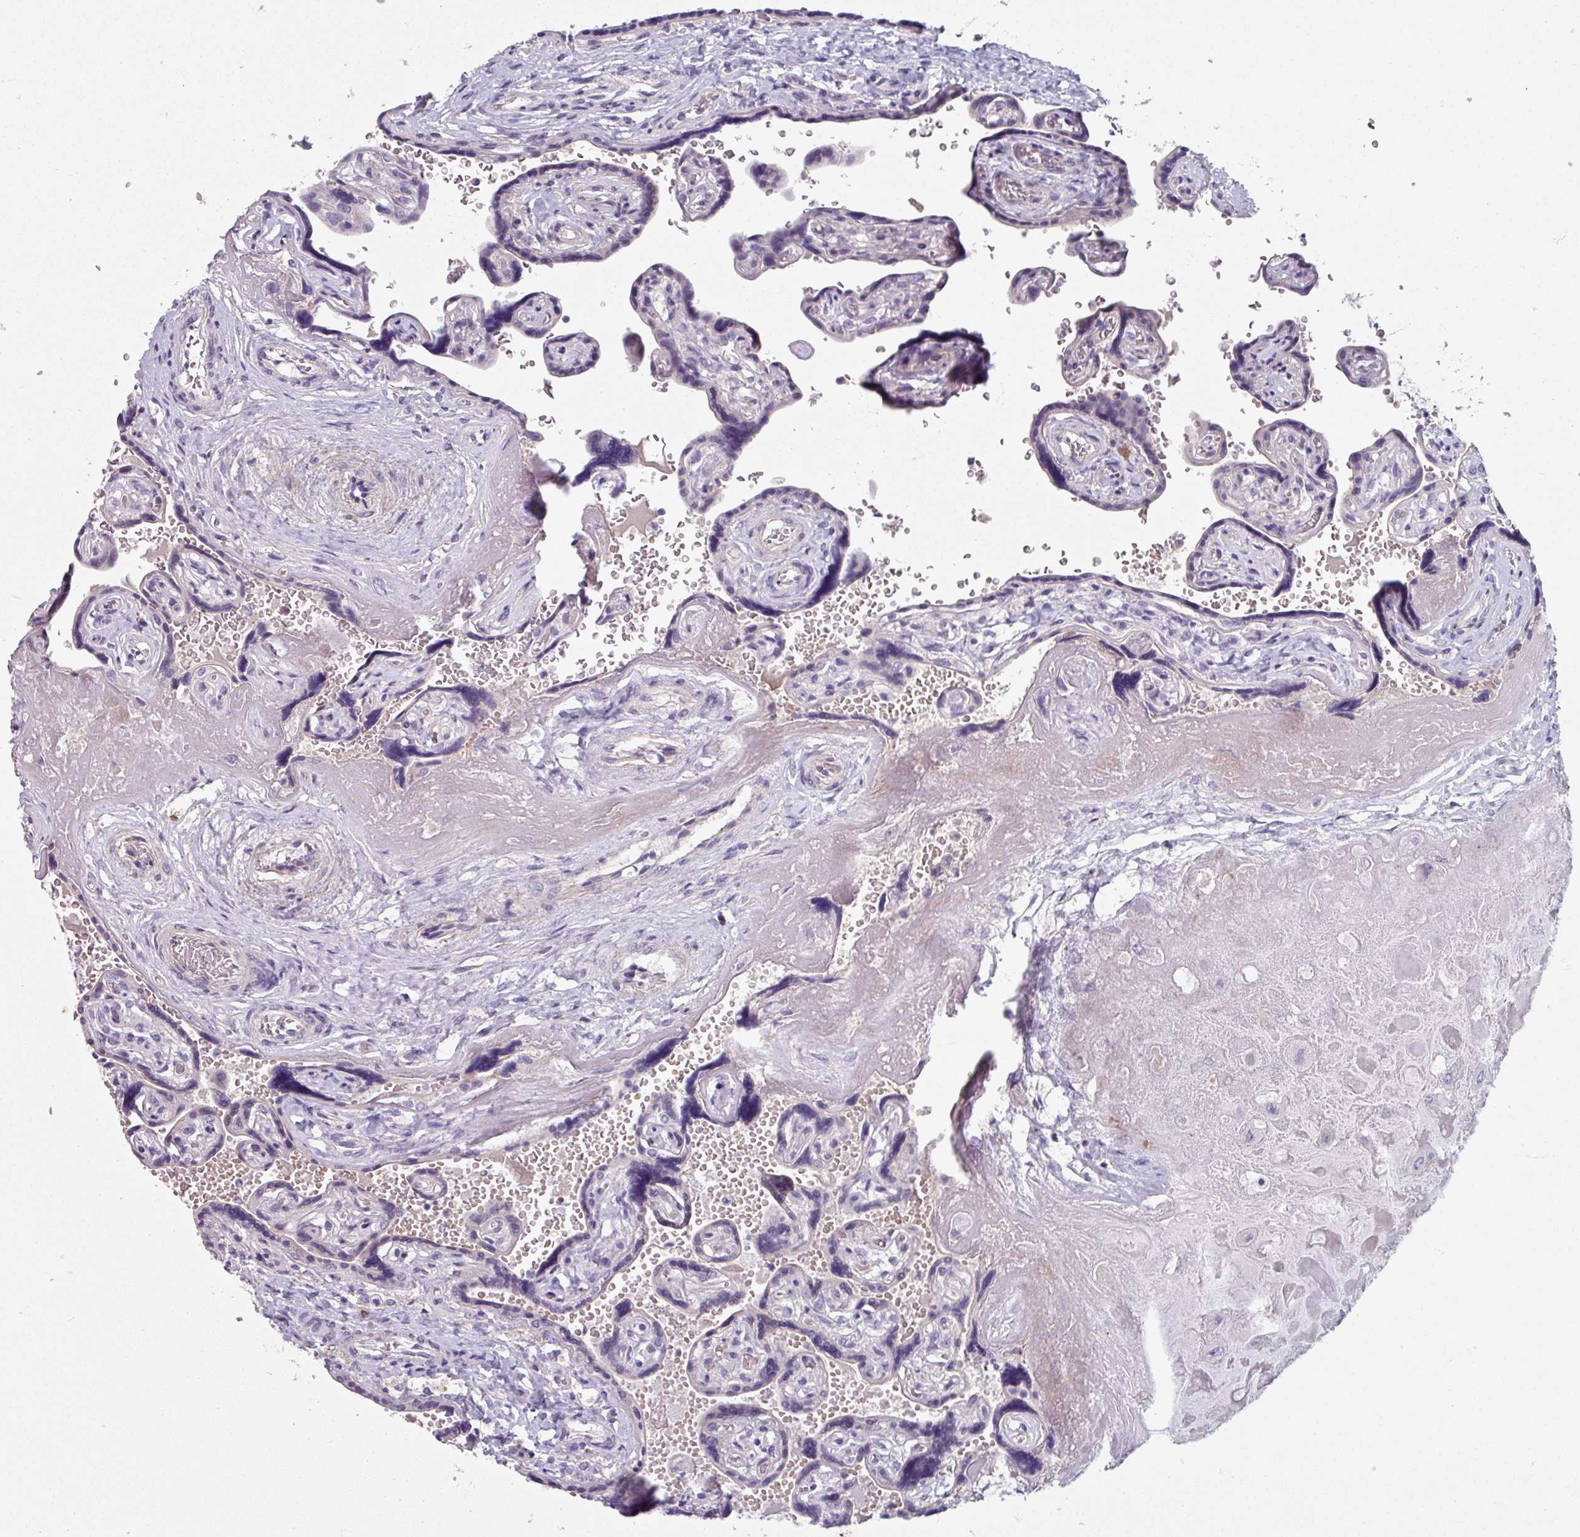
{"staining": {"intensity": "negative", "quantity": "none", "location": "none"}, "tissue": "placenta", "cell_type": "Decidual cells", "image_type": "normal", "snomed": [{"axis": "morphology", "description": "Normal tissue, NOS"}, {"axis": "topography", "description": "Placenta"}], "caption": "DAB (3,3'-diaminobenzidine) immunohistochemical staining of unremarkable human placenta reveals no significant positivity in decidual cells. The staining was performed using DAB (3,3'-diaminobenzidine) to visualize the protein expression in brown, while the nuclei were stained in blue with hematoxylin (Magnification: 20x).", "gene": "TMEM132A", "patient": {"sex": "female", "age": 32}}